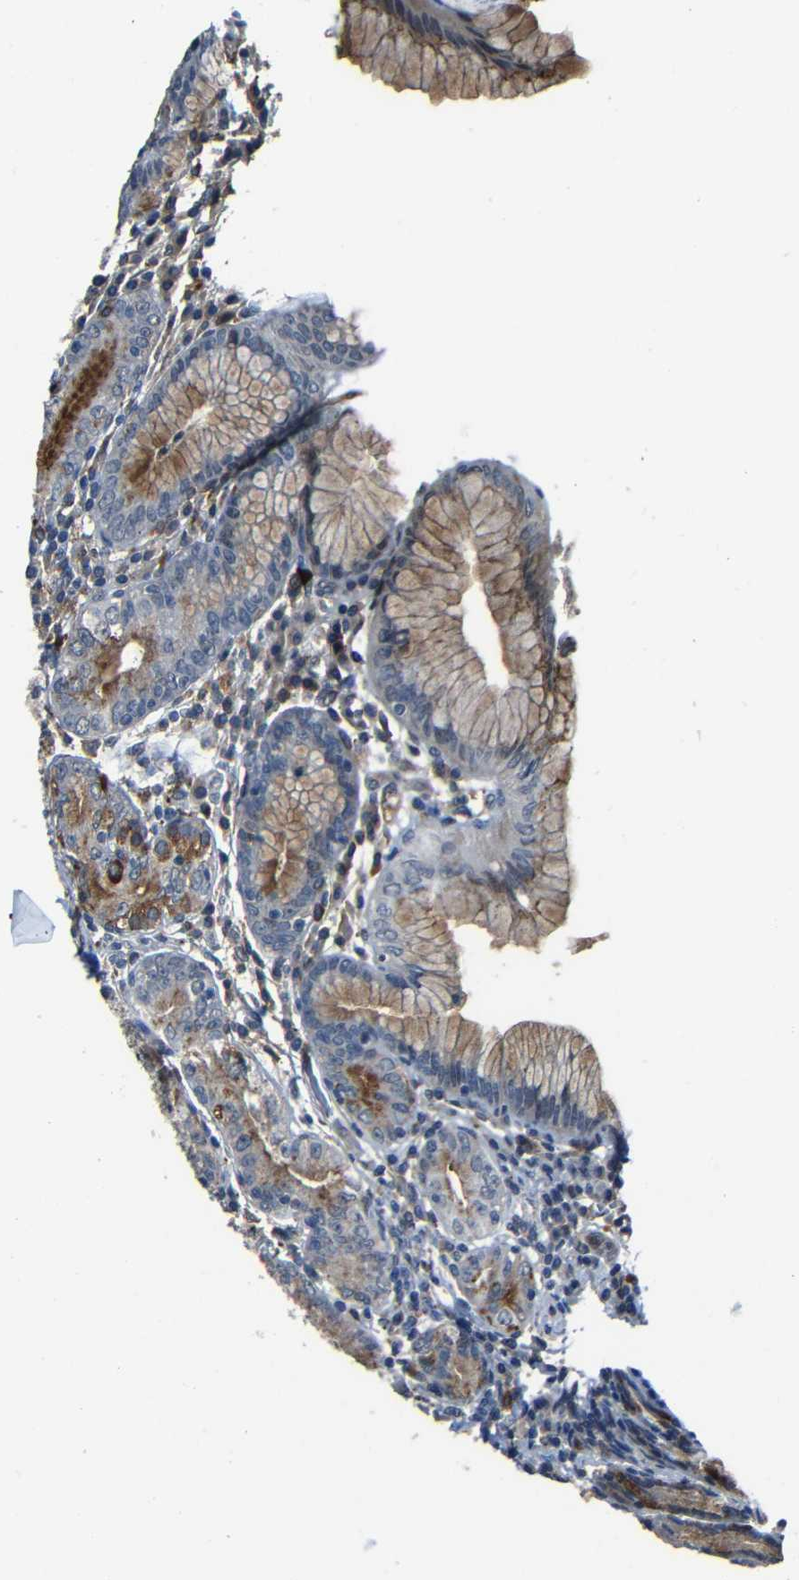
{"staining": {"intensity": "moderate", "quantity": "25%-75%", "location": "cytoplasmic/membranous"}, "tissue": "stomach", "cell_type": "Glandular cells", "image_type": "normal", "snomed": [{"axis": "morphology", "description": "Normal tissue, NOS"}, {"axis": "topography", "description": "Stomach, lower"}], "caption": "This is a micrograph of IHC staining of benign stomach, which shows moderate expression in the cytoplasmic/membranous of glandular cells.", "gene": "DNAJC5", "patient": {"sex": "female", "age": 76}}